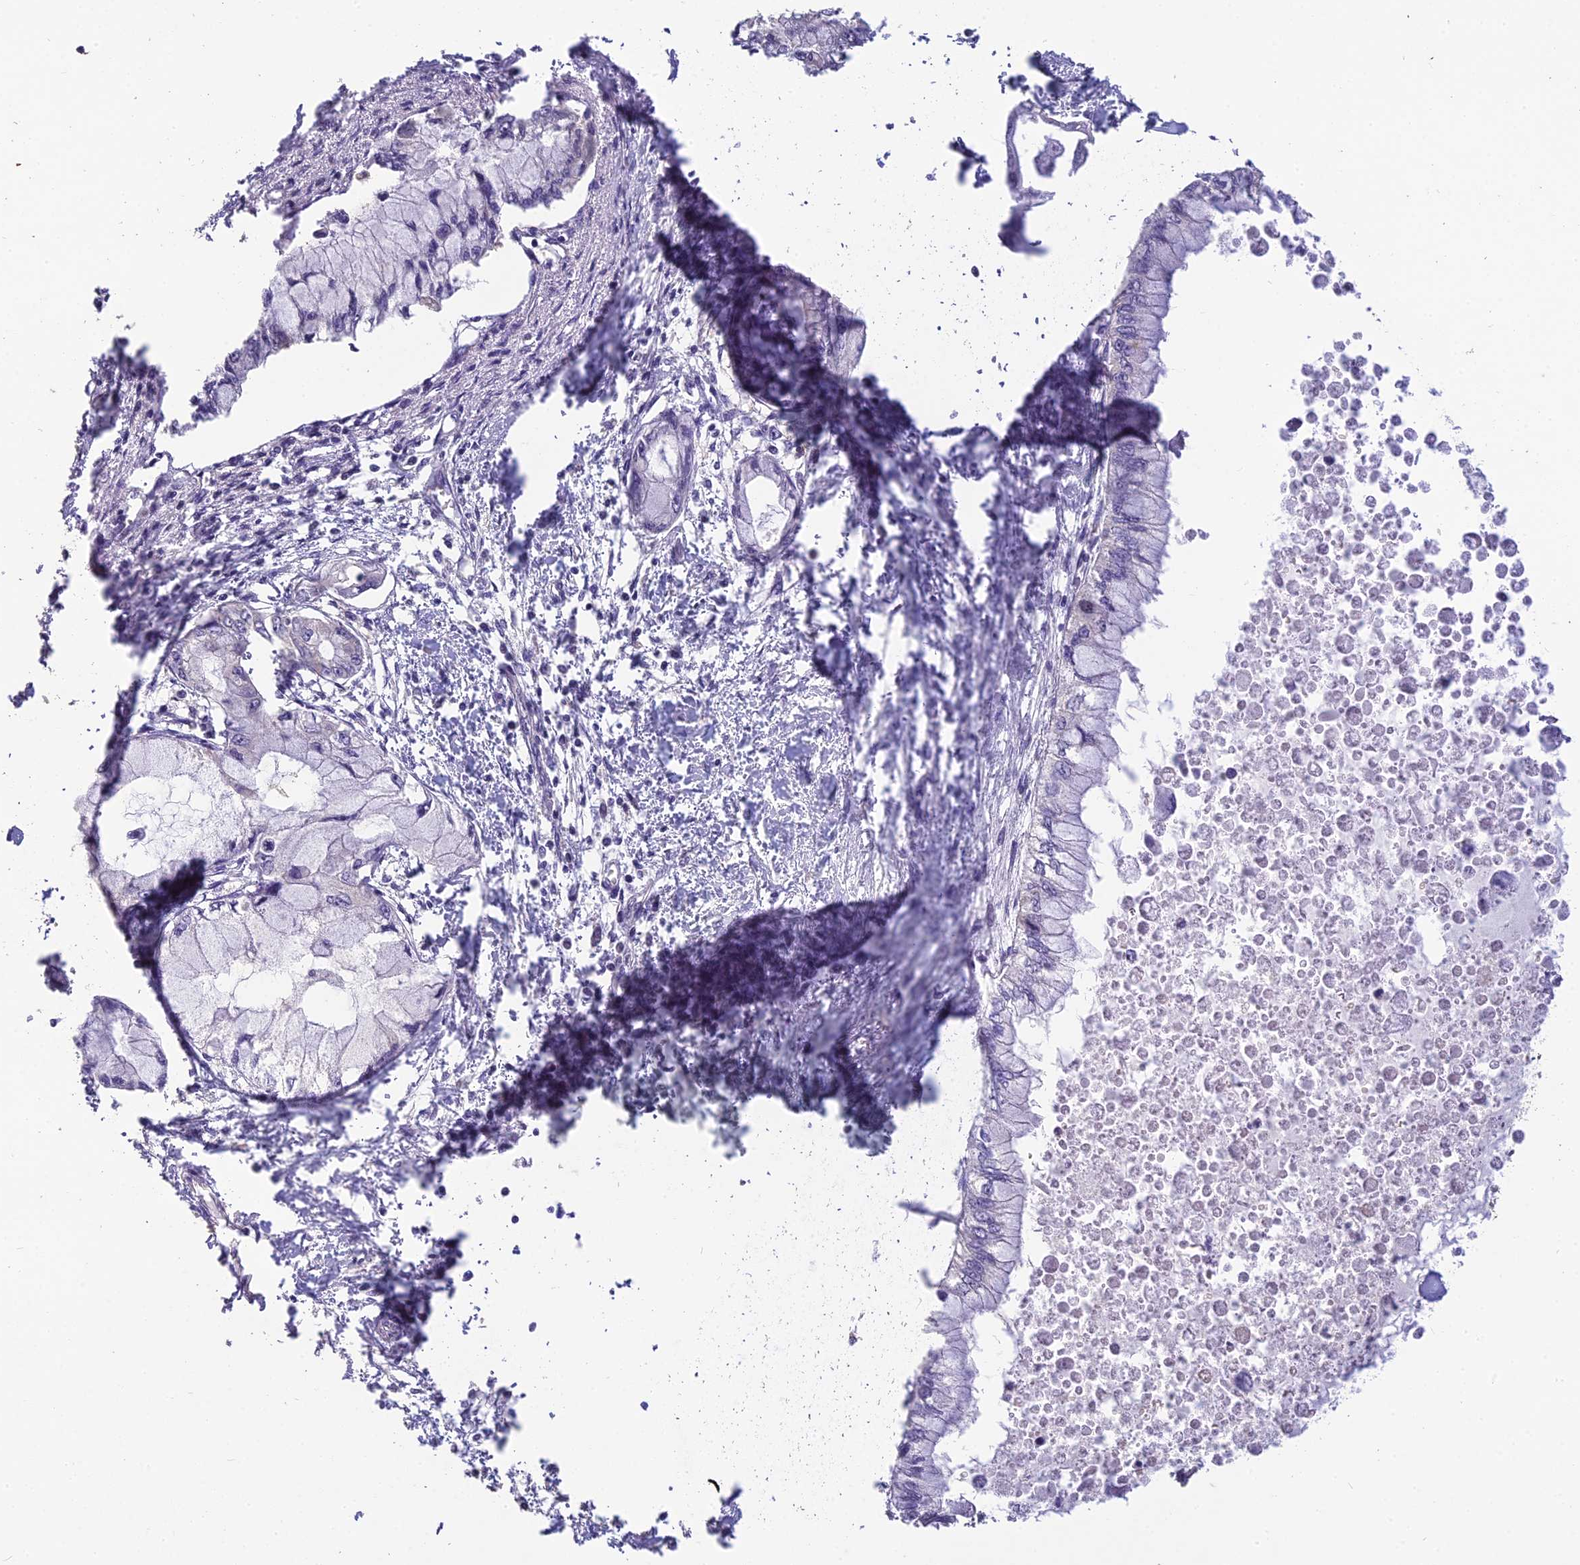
{"staining": {"intensity": "negative", "quantity": "none", "location": "none"}, "tissue": "pancreatic cancer", "cell_type": "Tumor cells", "image_type": "cancer", "snomed": [{"axis": "morphology", "description": "Adenocarcinoma, NOS"}, {"axis": "topography", "description": "Pancreas"}], "caption": "Tumor cells are negative for protein expression in human pancreatic adenocarcinoma.", "gene": "CEACAM16", "patient": {"sex": "male", "age": 48}}